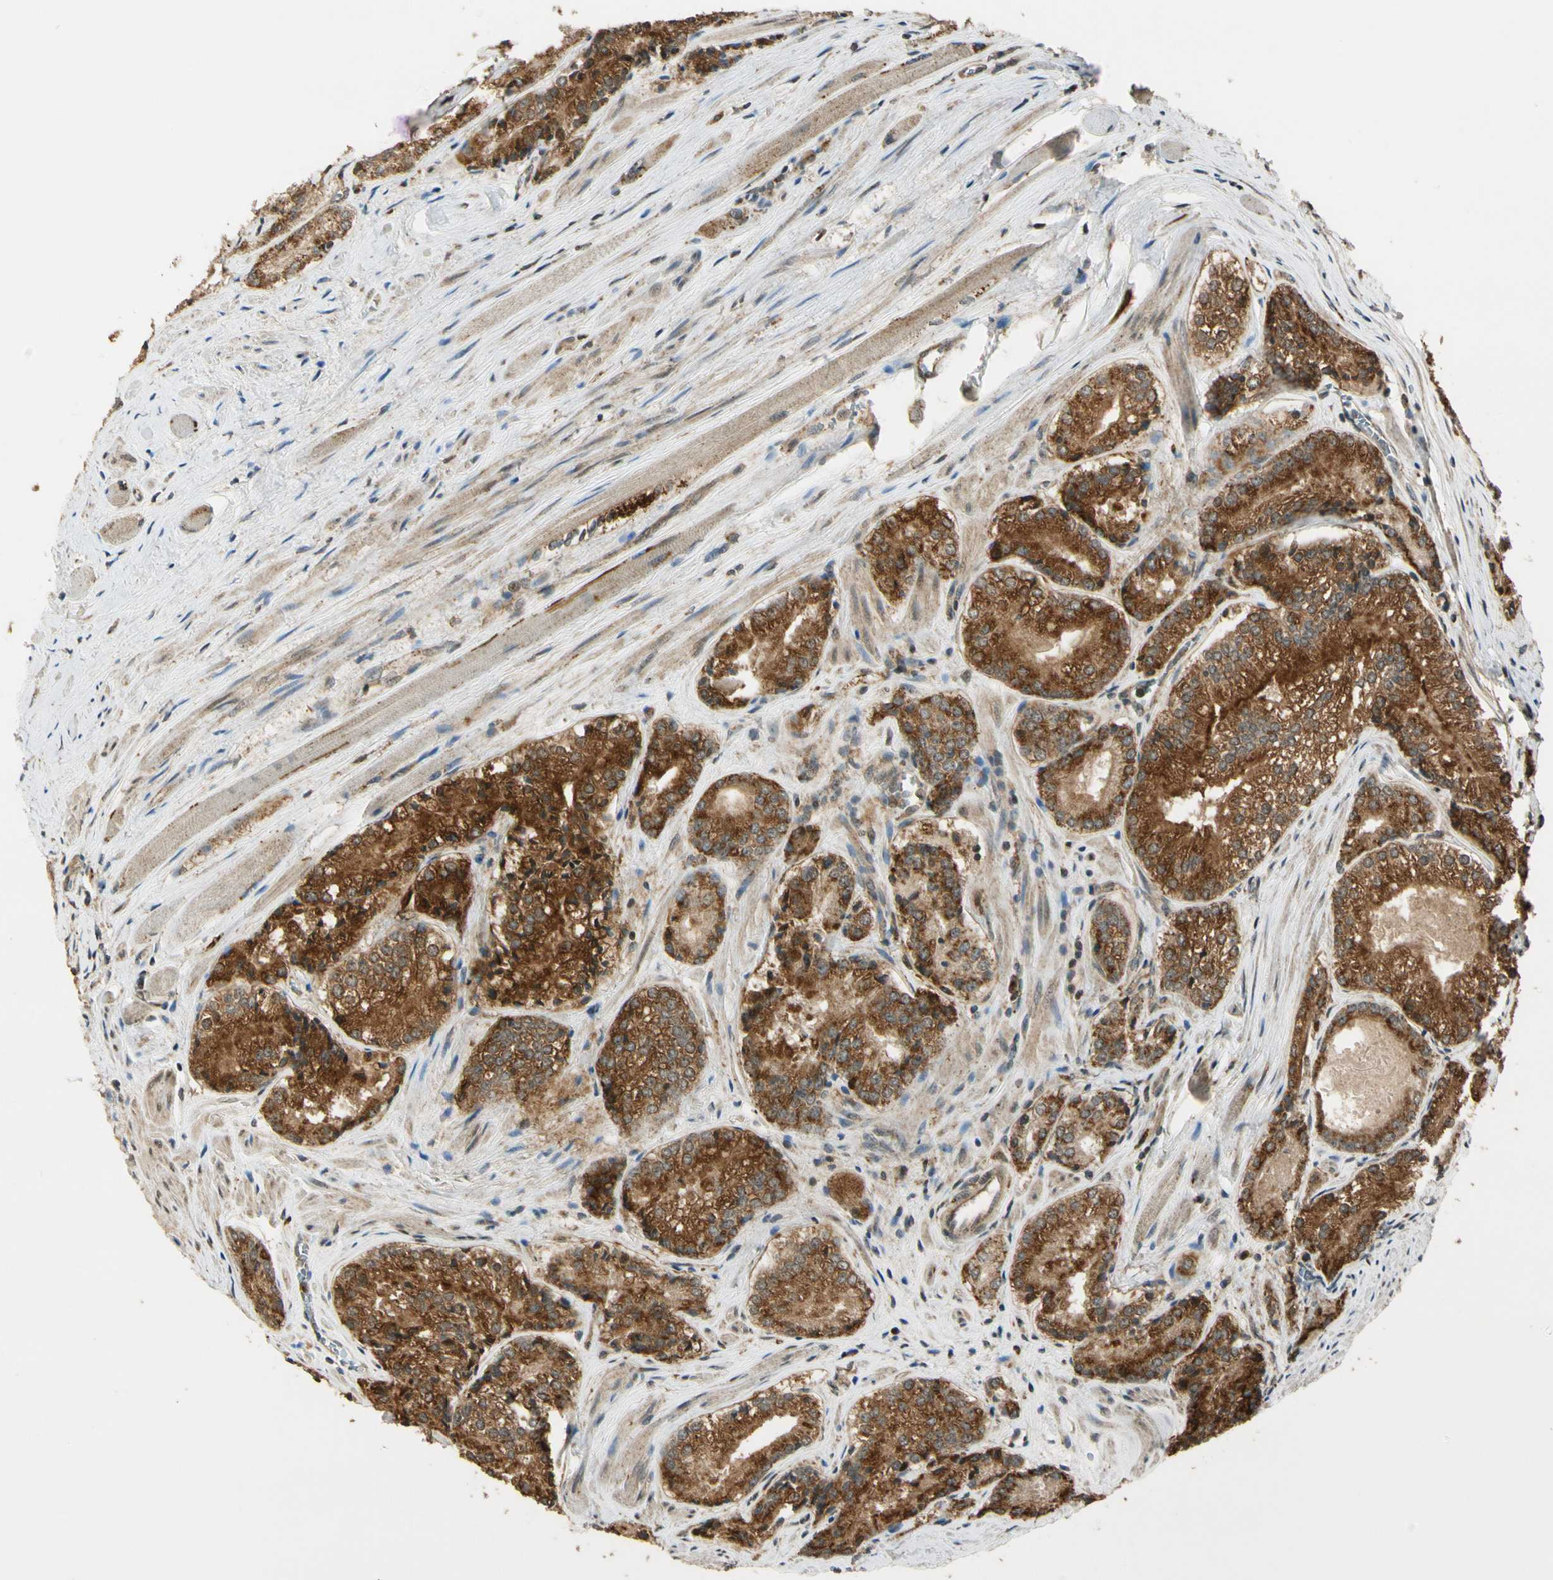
{"staining": {"intensity": "strong", "quantity": ">75%", "location": "cytoplasmic/membranous"}, "tissue": "prostate cancer", "cell_type": "Tumor cells", "image_type": "cancer", "snomed": [{"axis": "morphology", "description": "Adenocarcinoma, Low grade"}, {"axis": "topography", "description": "Prostate"}], "caption": "Strong cytoplasmic/membranous expression is identified in approximately >75% of tumor cells in prostate low-grade adenocarcinoma.", "gene": "LAMTOR1", "patient": {"sex": "male", "age": 60}}